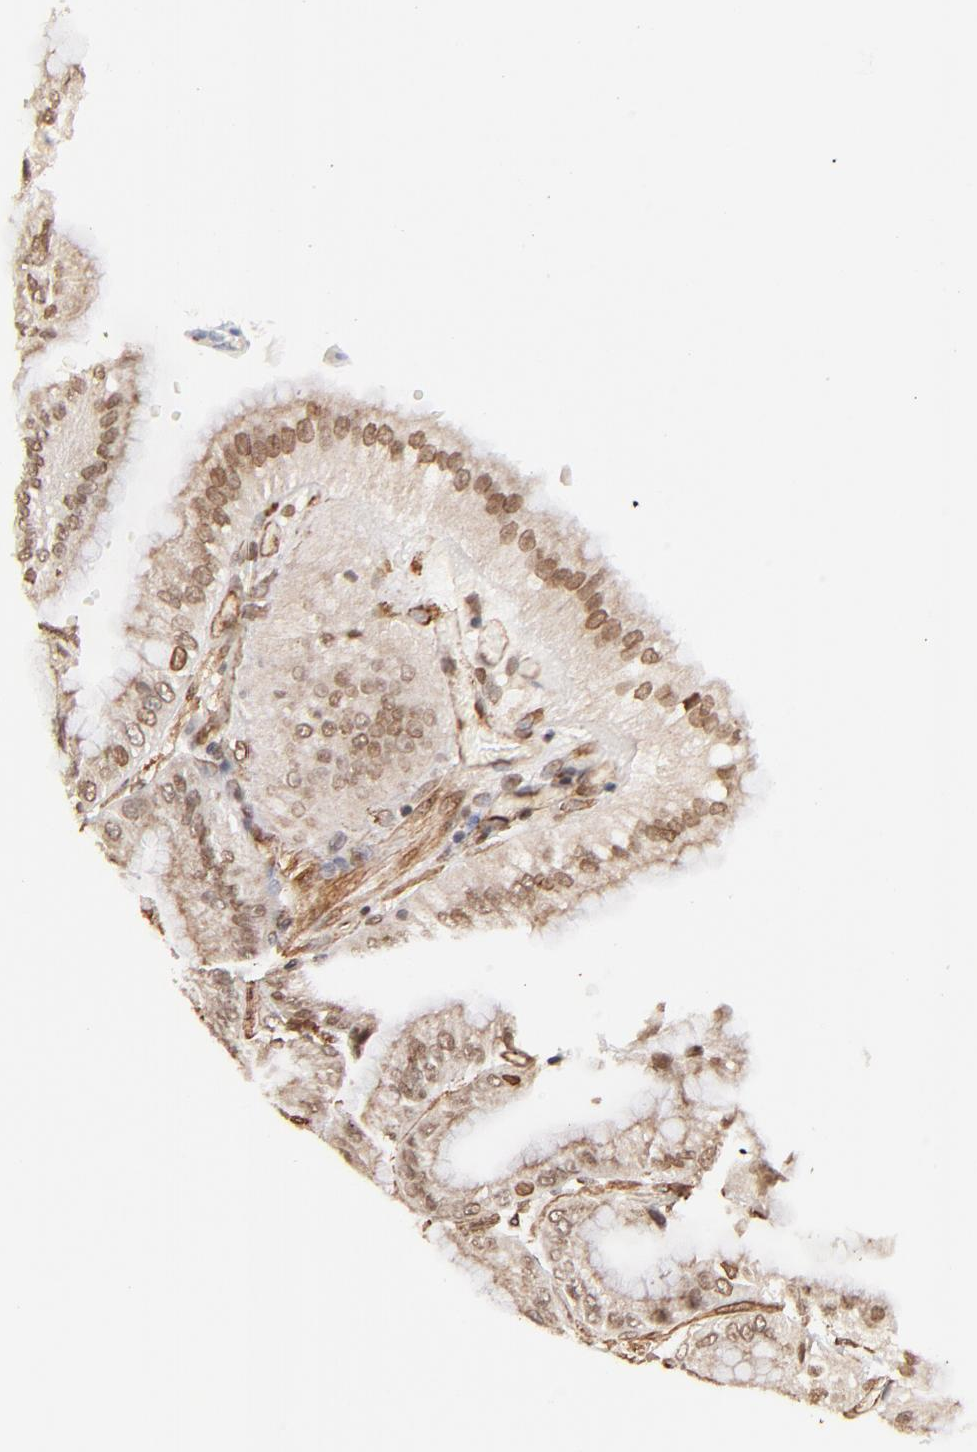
{"staining": {"intensity": "moderate", "quantity": "25%-75%", "location": "nuclear"}, "tissue": "stomach", "cell_type": "Glandular cells", "image_type": "normal", "snomed": [{"axis": "morphology", "description": "Normal tissue, NOS"}, {"axis": "topography", "description": "Stomach, lower"}], "caption": "Immunohistochemical staining of unremarkable stomach exhibits moderate nuclear protein positivity in about 25%-75% of glandular cells.", "gene": "ZFP92", "patient": {"sex": "male", "age": 71}}